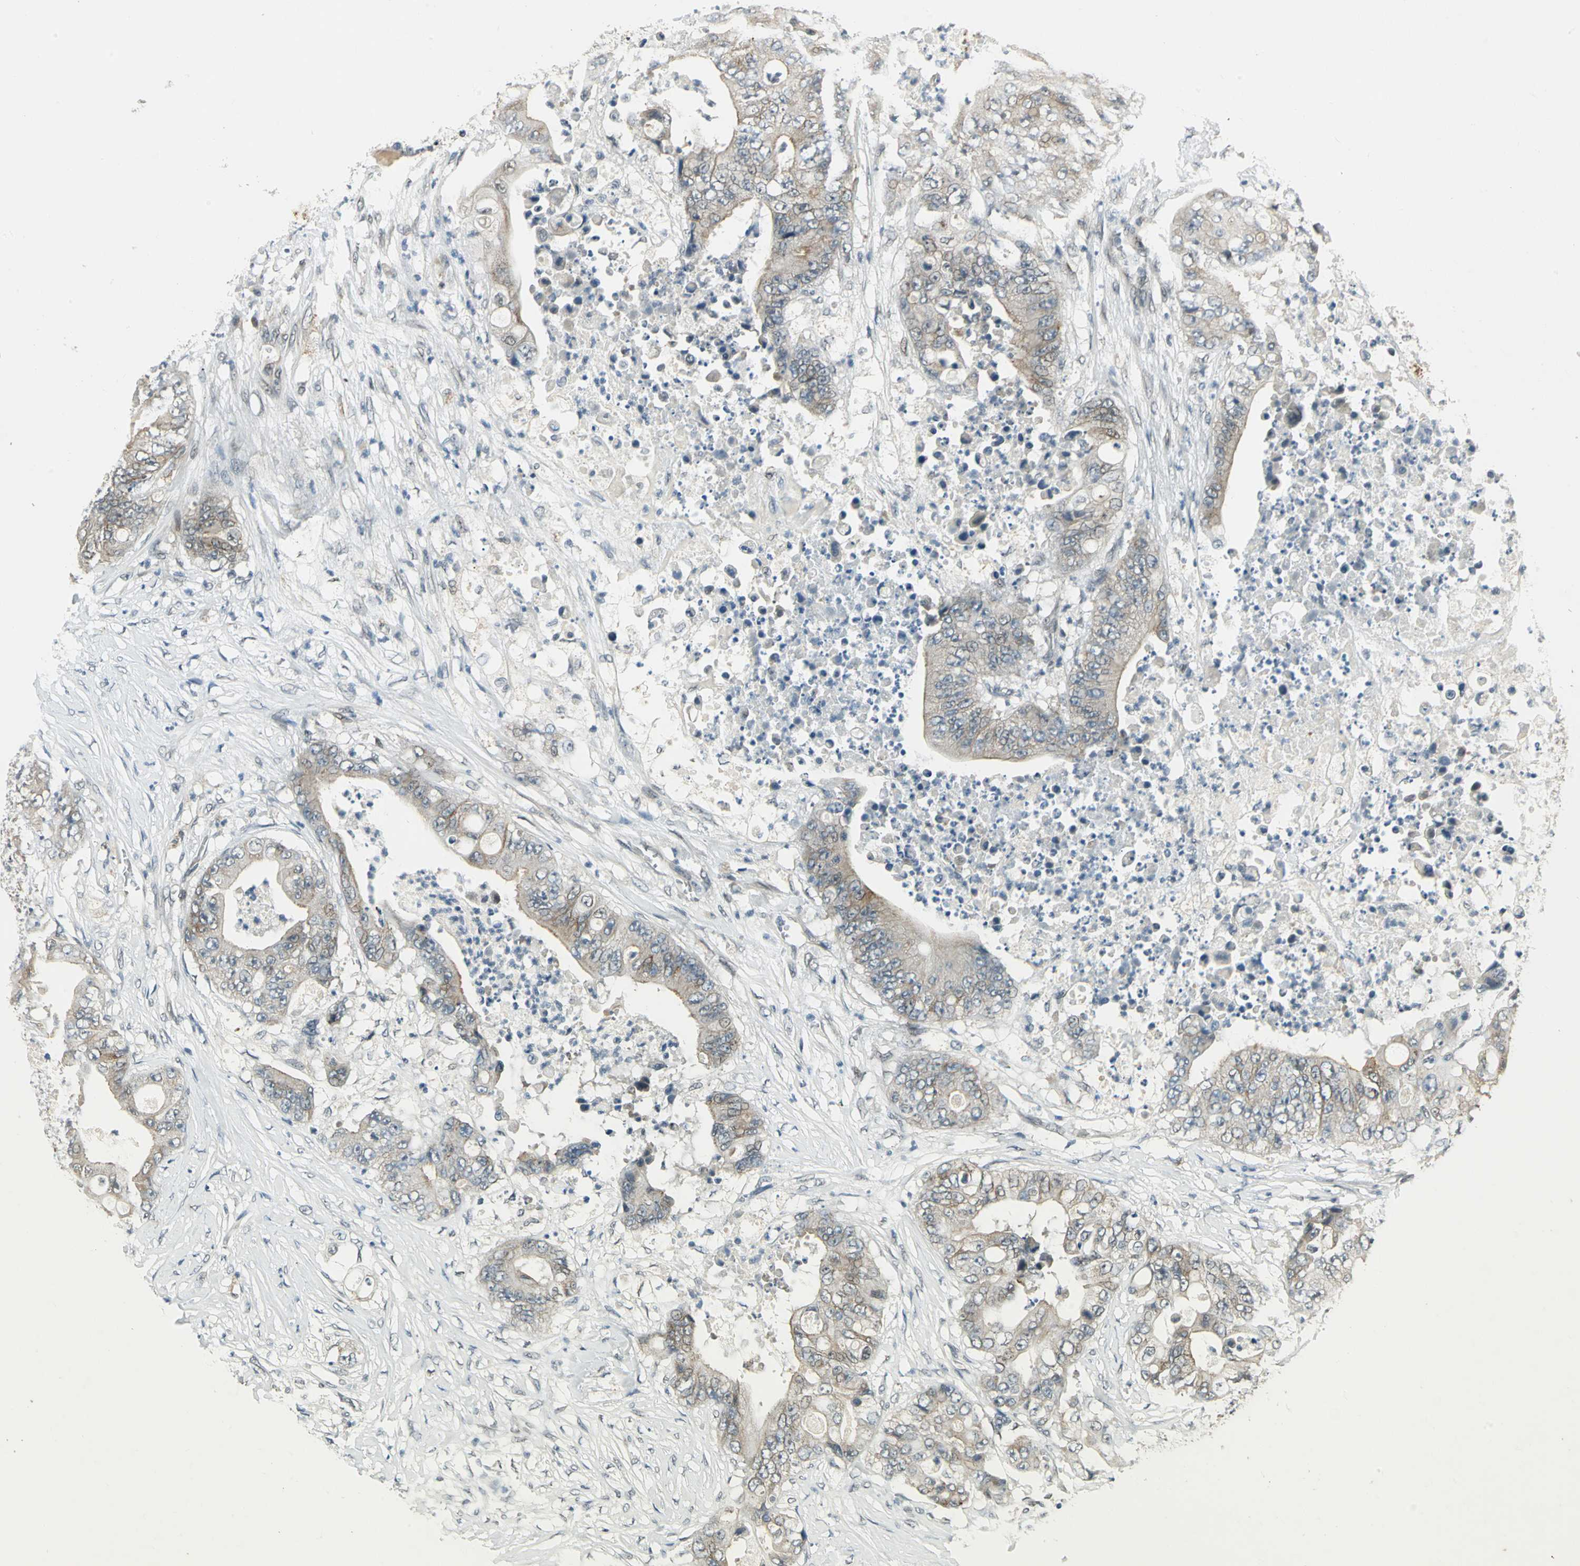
{"staining": {"intensity": "moderate", "quantity": "25%-75%", "location": "cytoplasmic/membranous"}, "tissue": "stomach cancer", "cell_type": "Tumor cells", "image_type": "cancer", "snomed": [{"axis": "morphology", "description": "Adenocarcinoma, NOS"}, {"axis": "topography", "description": "Stomach"}], "caption": "Immunohistochemistry (IHC) of adenocarcinoma (stomach) shows medium levels of moderate cytoplasmic/membranous expression in approximately 25%-75% of tumor cells.", "gene": "RAD17", "patient": {"sex": "female", "age": 73}}